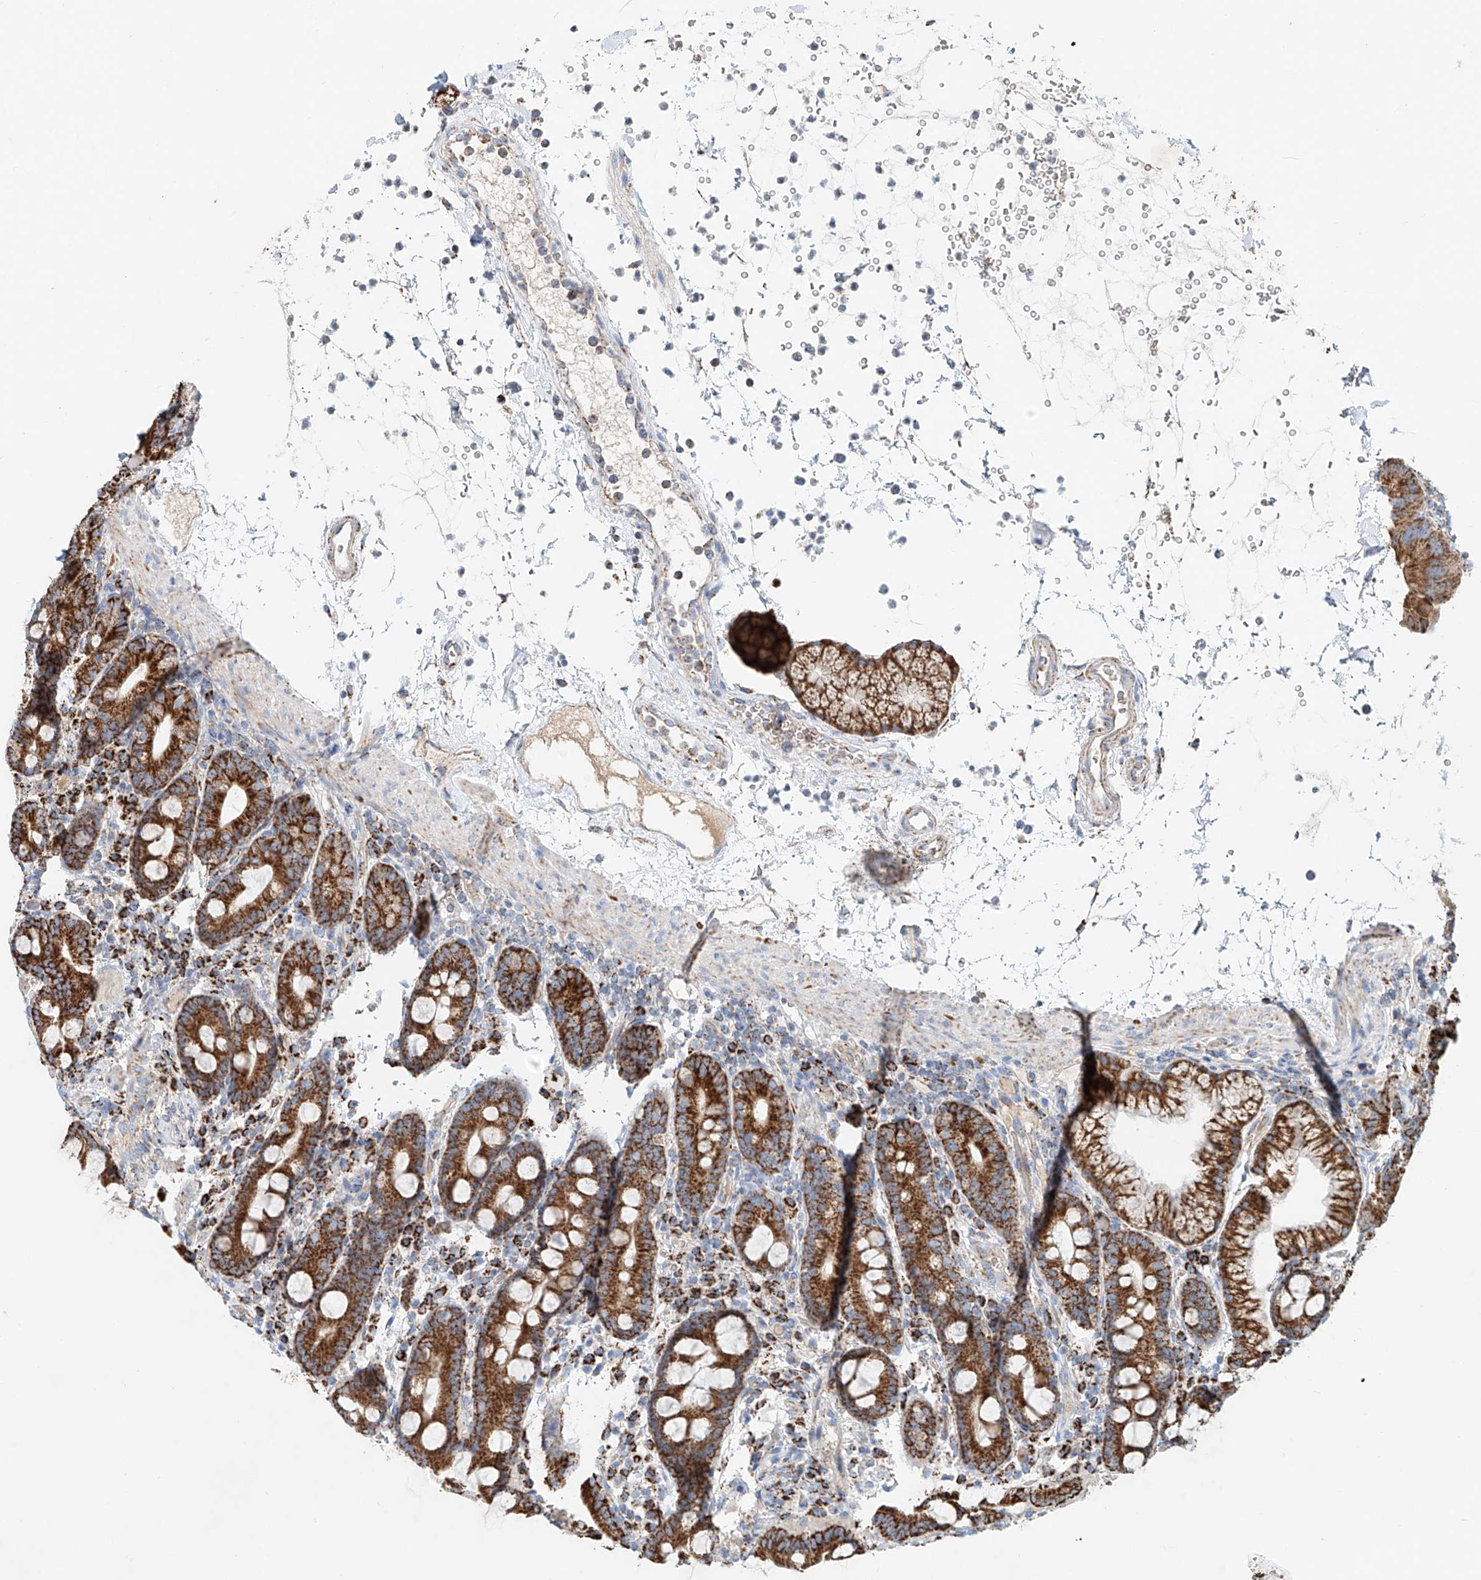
{"staining": {"intensity": "strong", "quantity": ">75%", "location": "cytoplasmic/membranous"}, "tissue": "duodenum", "cell_type": "Glandular cells", "image_type": "normal", "snomed": [{"axis": "morphology", "description": "Normal tissue, NOS"}, {"axis": "topography", "description": "Duodenum"}], "caption": "A histopathology image showing strong cytoplasmic/membranous expression in about >75% of glandular cells in benign duodenum, as visualized by brown immunohistochemical staining.", "gene": "CARD10", "patient": {"sex": "male", "age": 54}}